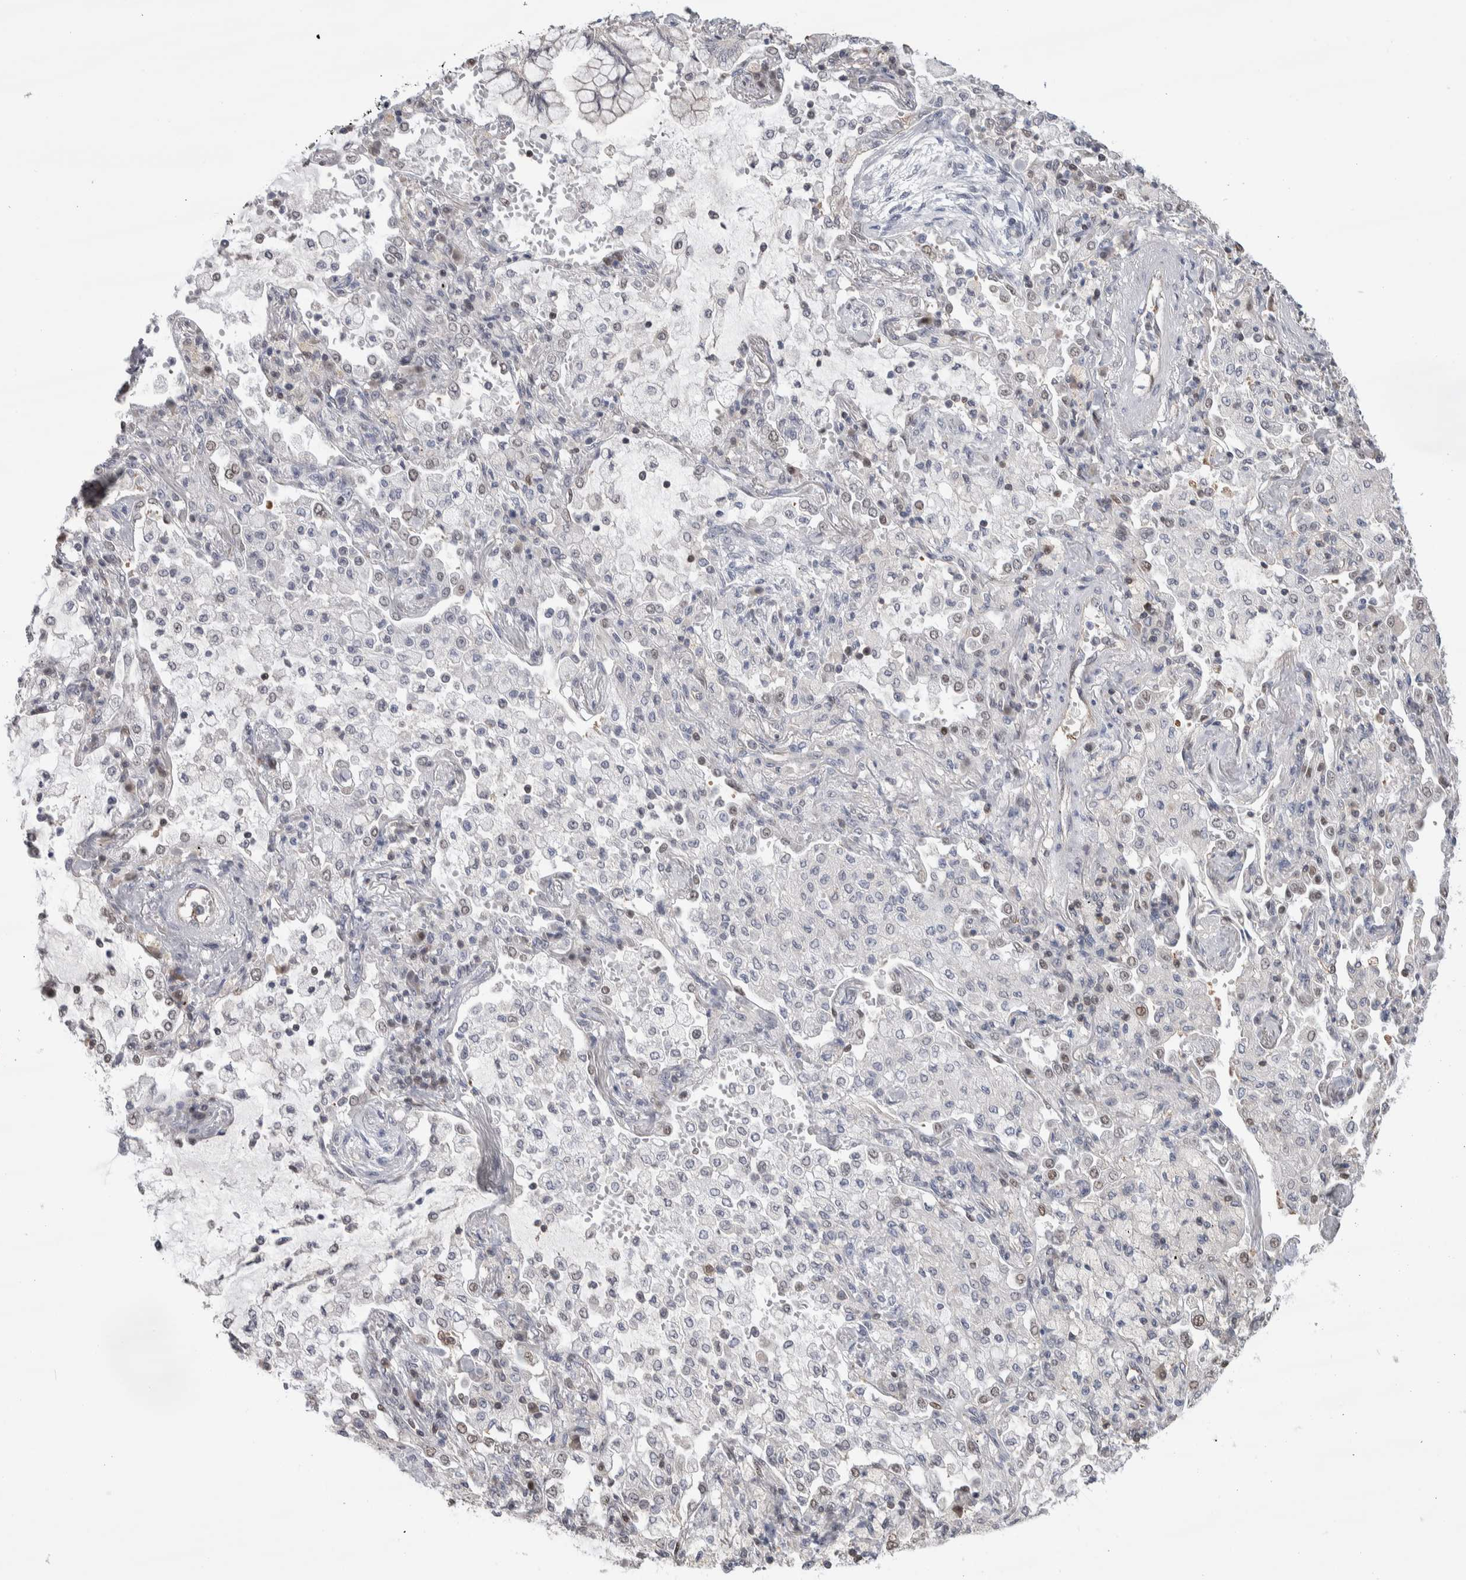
{"staining": {"intensity": "weak", "quantity": "<25%", "location": "nuclear"}, "tissue": "lung cancer", "cell_type": "Tumor cells", "image_type": "cancer", "snomed": [{"axis": "morphology", "description": "Adenocarcinoma, NOS"}, {"axis": "topography", "description": "Lung"}], "caption": "Tumor cells show no significant expression in lung adenocarcinoma. Nuclei are stained in blue.", "gene": "ZBTB49", "patient": {"sex": "female", "age": 70}}